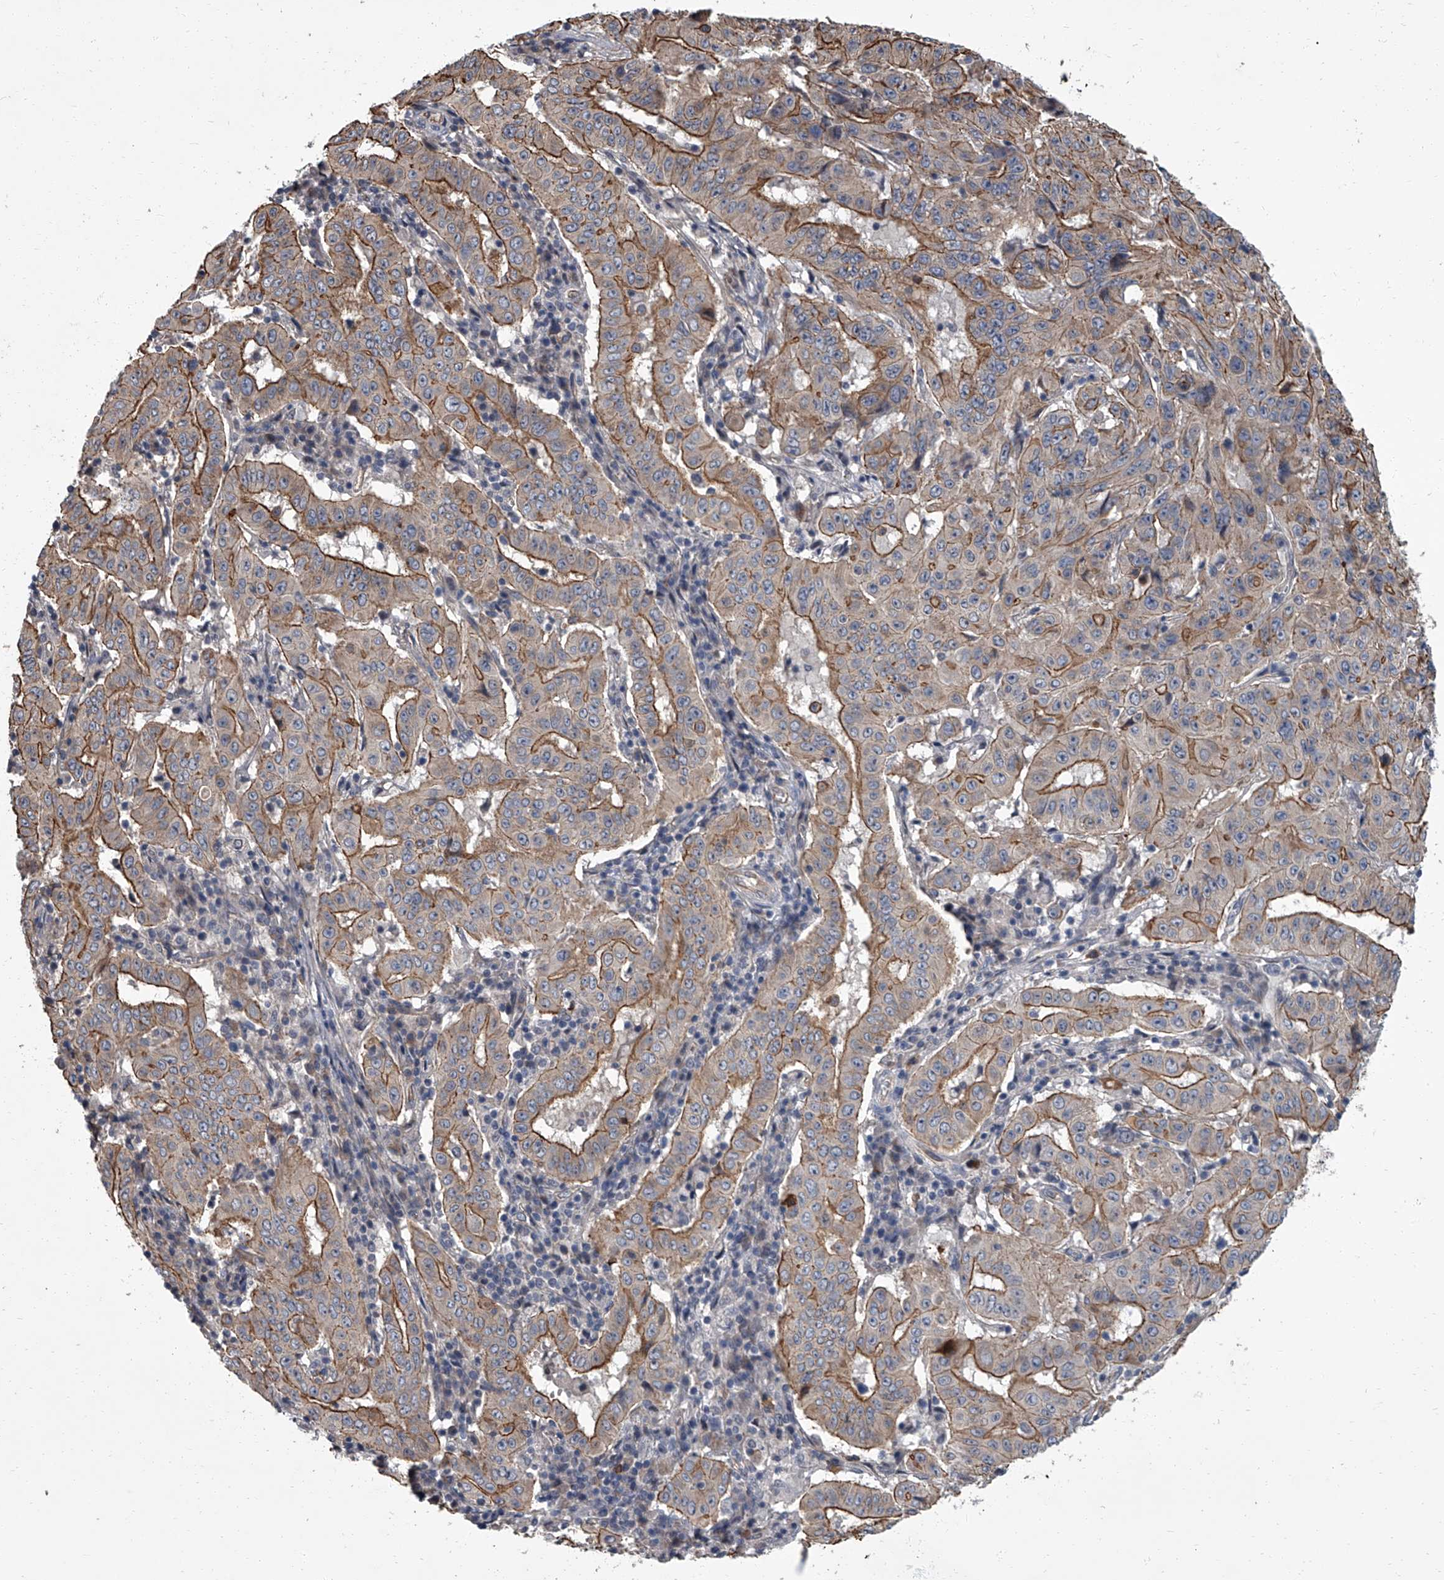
{"staining": {"intensity": "moderate", "quantity": ">75%", "location": "cytoplasmic/membranous"}, "tissue": "pancreatic cancer", "cell_type": "Tumor cells", "image_type": "cancer", "snomed": [{"axis": "morphology", "description": "Adenocarcinoma, NOS"}, {"axis": "topography", "description": "Pancreas"}], "caption": "Brown immunohistochemical staining in pancreatic cancer demonstrates moderate cytoplasmic/membranous expression in approximately >75% of tumor cells.", "gene": "SIRT4", "patient": {"sex": "male", "age": 63}}